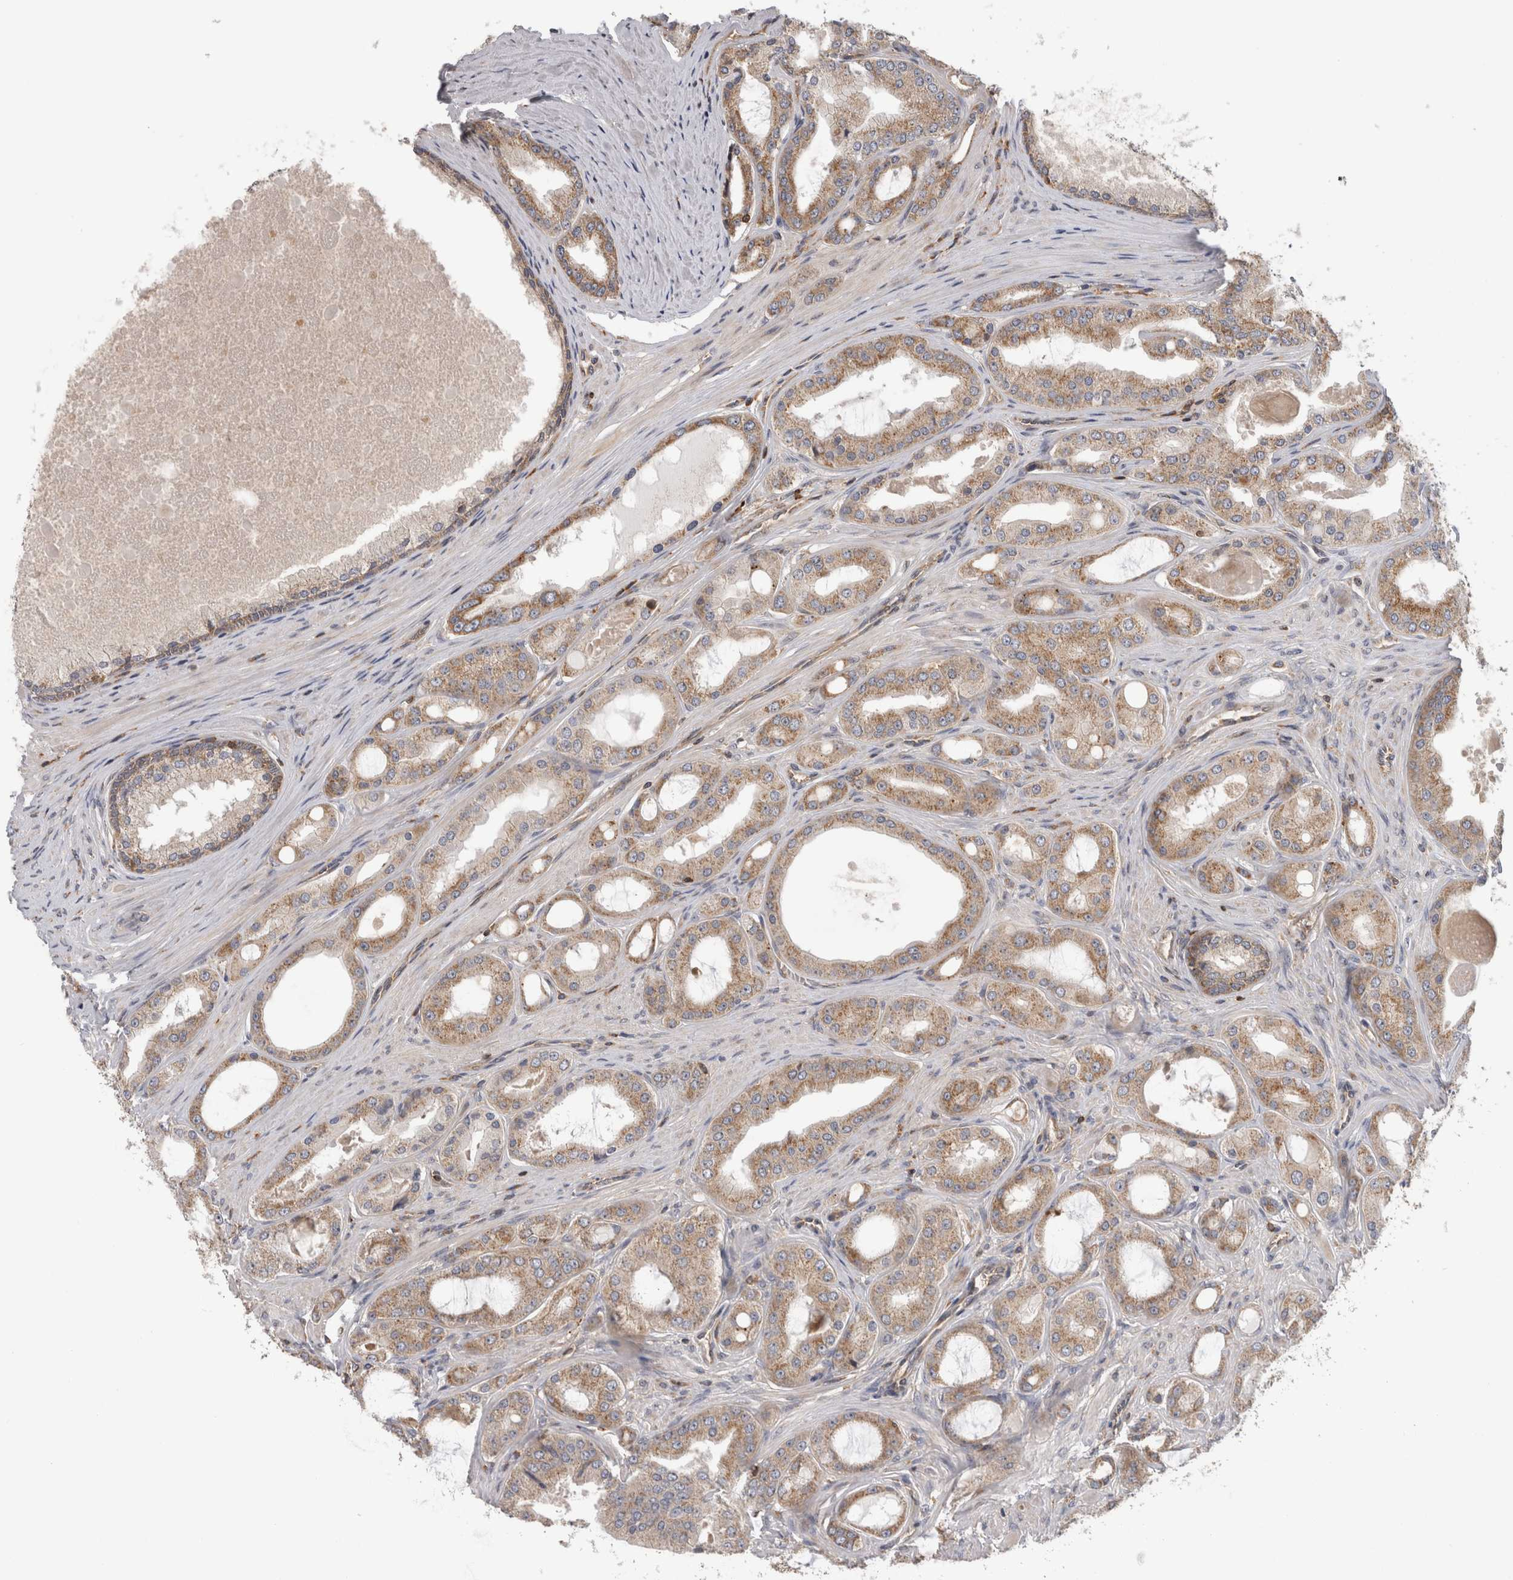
{"staining": {"intensity": "moderate", "quantity": ">75%", "location": "cytoplasmic/membranous"}, "tissue": "prostate cancer", "cell_type": "Tumor cells", "image_type": "cancer", "snomed": [{"axis": "morphology", "description": "Adenocarcinoma, High grade"}, {"axis": "topography", "description": "Prostate"}], "caption": "Prostate cancer tissue shows moderate cytoplasmic/membranous positivity in approximately >75% of tumor cells, visualized by immunohistochemistry.", "gene": "GRIK2", "patient": {"sex": "male", "age": 60}}